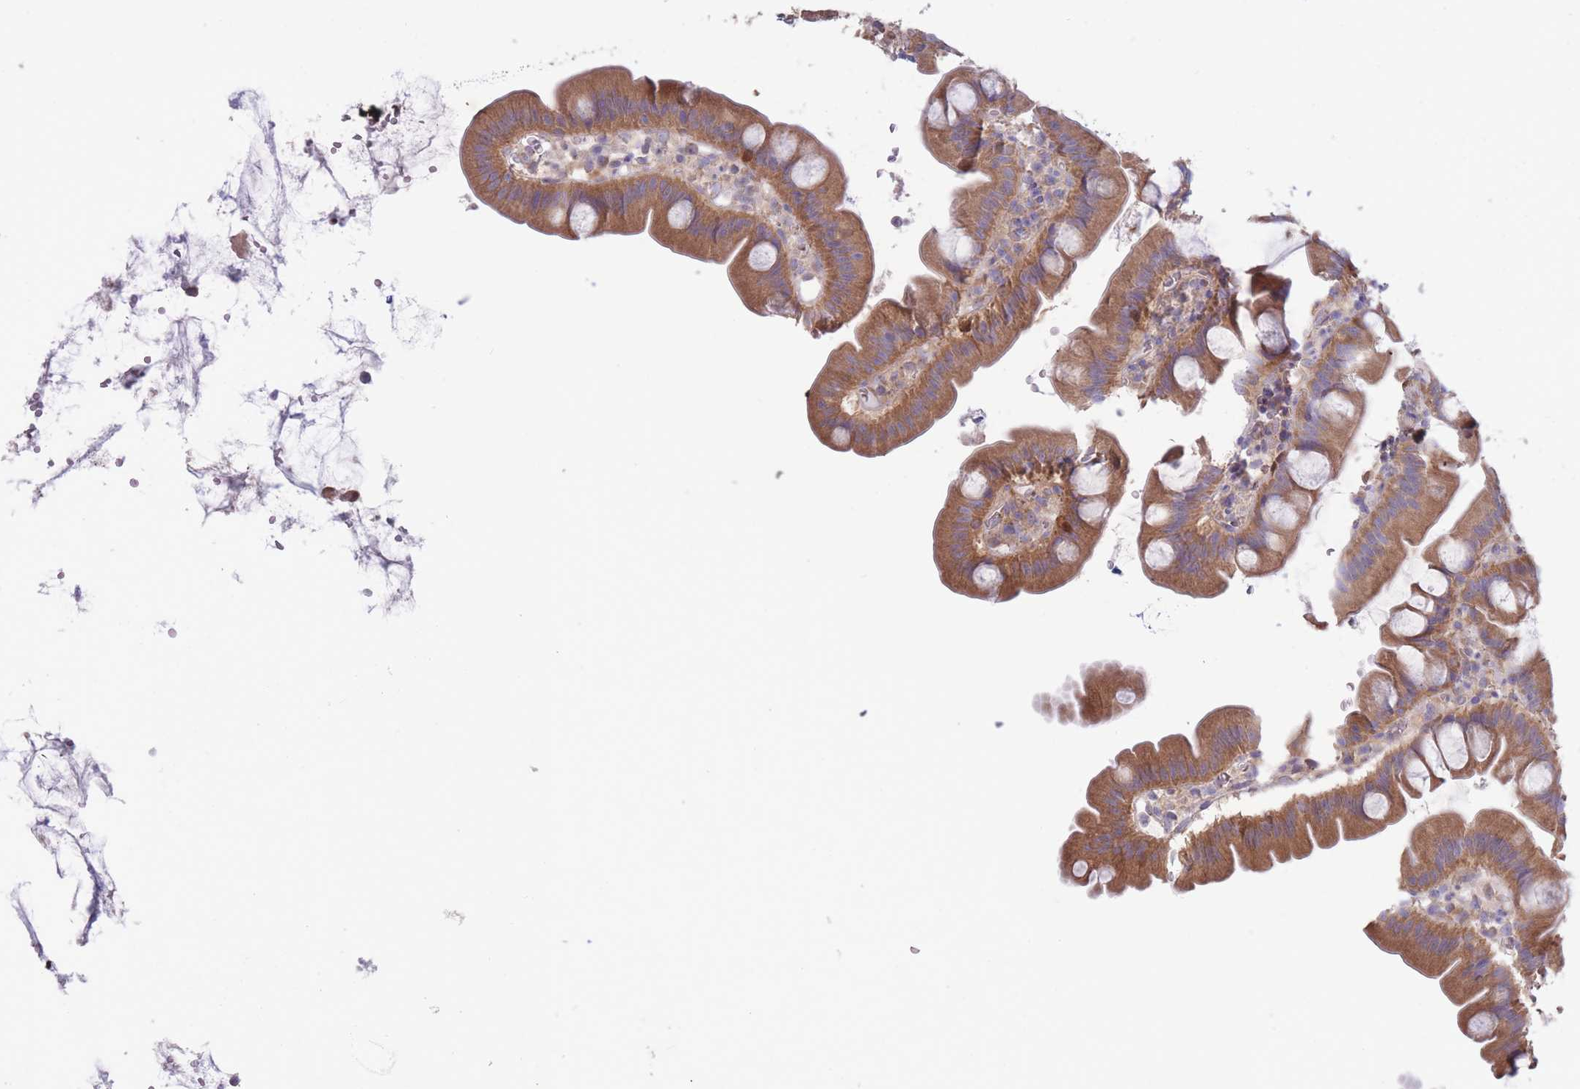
{"staining": {"intensity": "moderate", "quantity": "25%-75%", "location": "cytoplasmic/membranous"}, "tissue": "small intestine", "cell_type": "Glandular cells", "image_type": "normal", "snomed": [{"axis": "morphology", "description": "Normal tissue, NOS"}, {"axis": "topography", "description": "Small intestine"}], "caption": "Immunohistochemical staining of benign small intestine displays 25%-75% levels of moderate cytoplasmic/membranous protein positivity in approximately 25%-75% of glandular cells. (IHC, brightfield microscopy, high magnification).", "gene": "ALS2CL", "patient": {"sex": "female", "age": 68}}